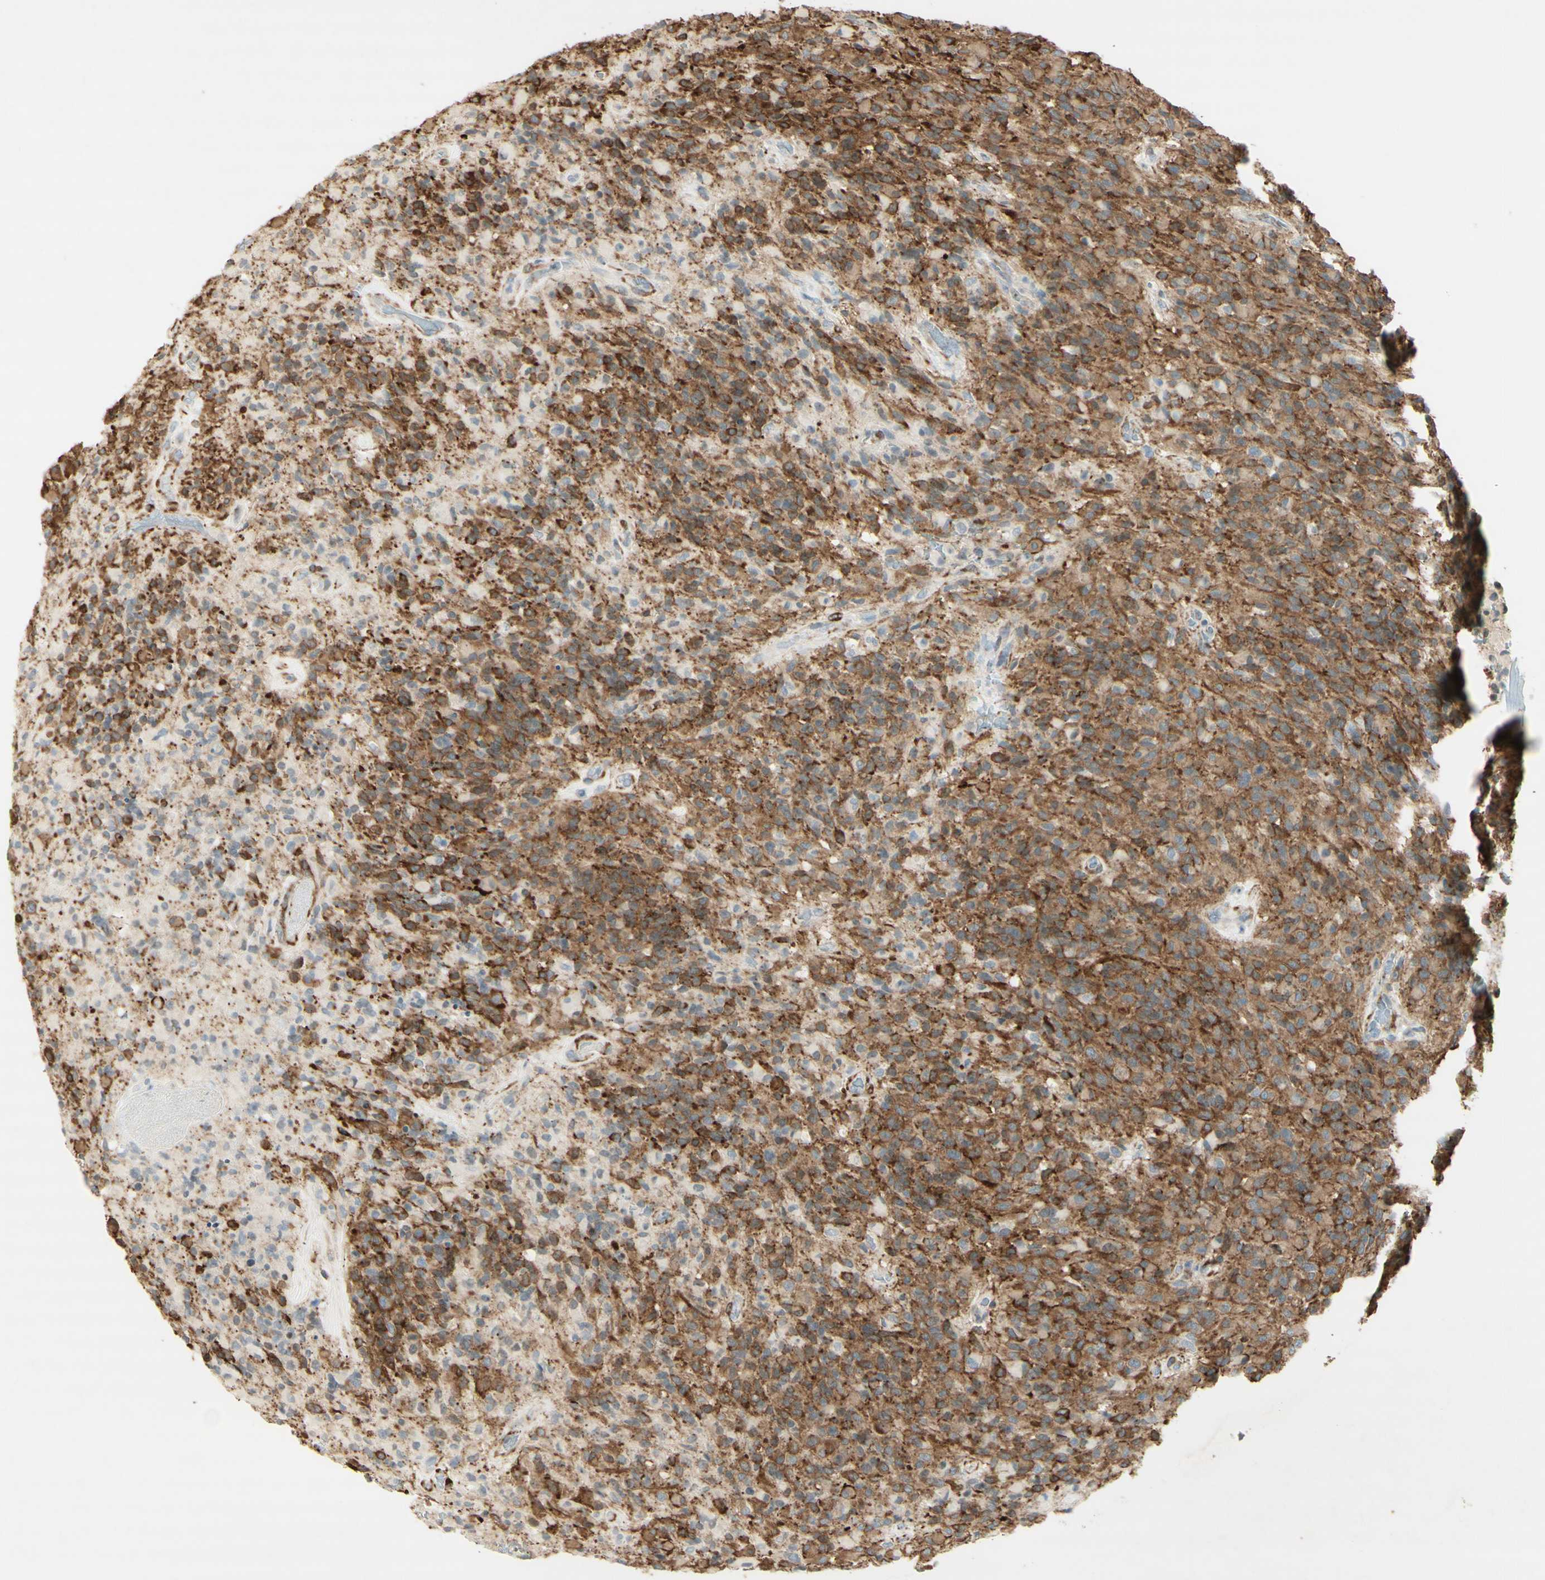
{"staining": {"intensity": "moderate", "quantity": ">75%", "location": "cytoplasmic/membranous"}, "tissue": "glioma", "cell_type": "Tumor cells", "image_type": "cancer", "snomed": [{"axis": "morphology", "description": "Glioma, malignant, High grade"}, {"axis": "topography", "description": "Brain"}], "caption": "DAB (3,3'-diaminobenzidine) immunohistochemical staining of glioma demonstrates moderate cytoplasmic/membranous protein positivity in about >75% of tumor cells.", "gene": "MAP1B", "patient": {"sex": "male", "age": 71}}